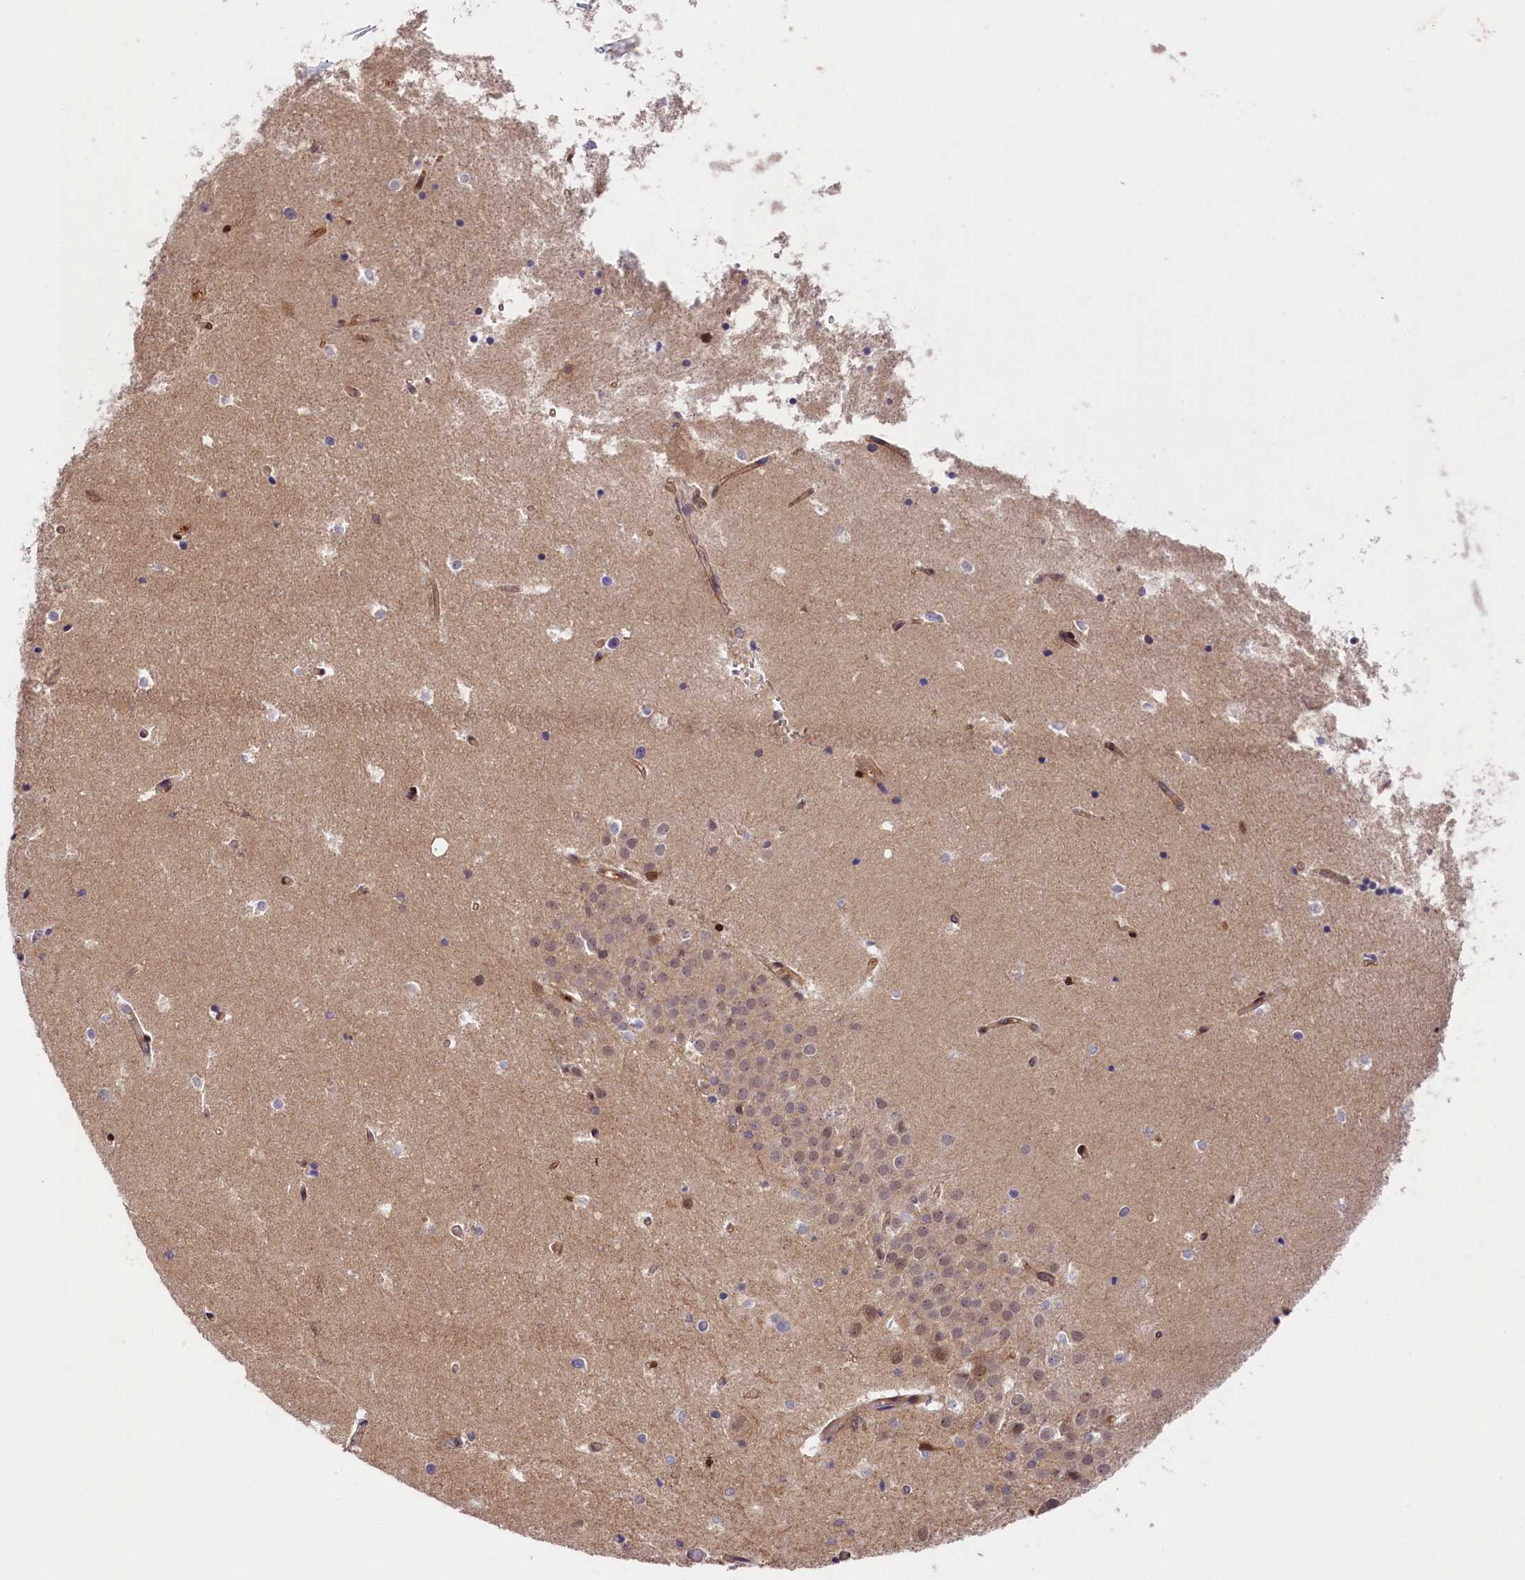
{"staining": {"intensity": "weak", "quantity": "25%-75%", "location": "cytoplasmic/membranous,nuclear"}, "tissue": "hippocampus", "cell_type": "Glial cells", "image_type": "normal", "snomed": [{"axis": "morphology", "description": "Normal tissue, NOS"}, {"axis": "topography", "description": "Hippocampus"}], "caption": "Protein analysis of unremarkable hippocampus demonstrates weak cytoplasmic/membranous,nuclear expression in about 25%-75% of glial cells.", "gene": "SNRK", "patient": {"sex": "female", "age": 52}}